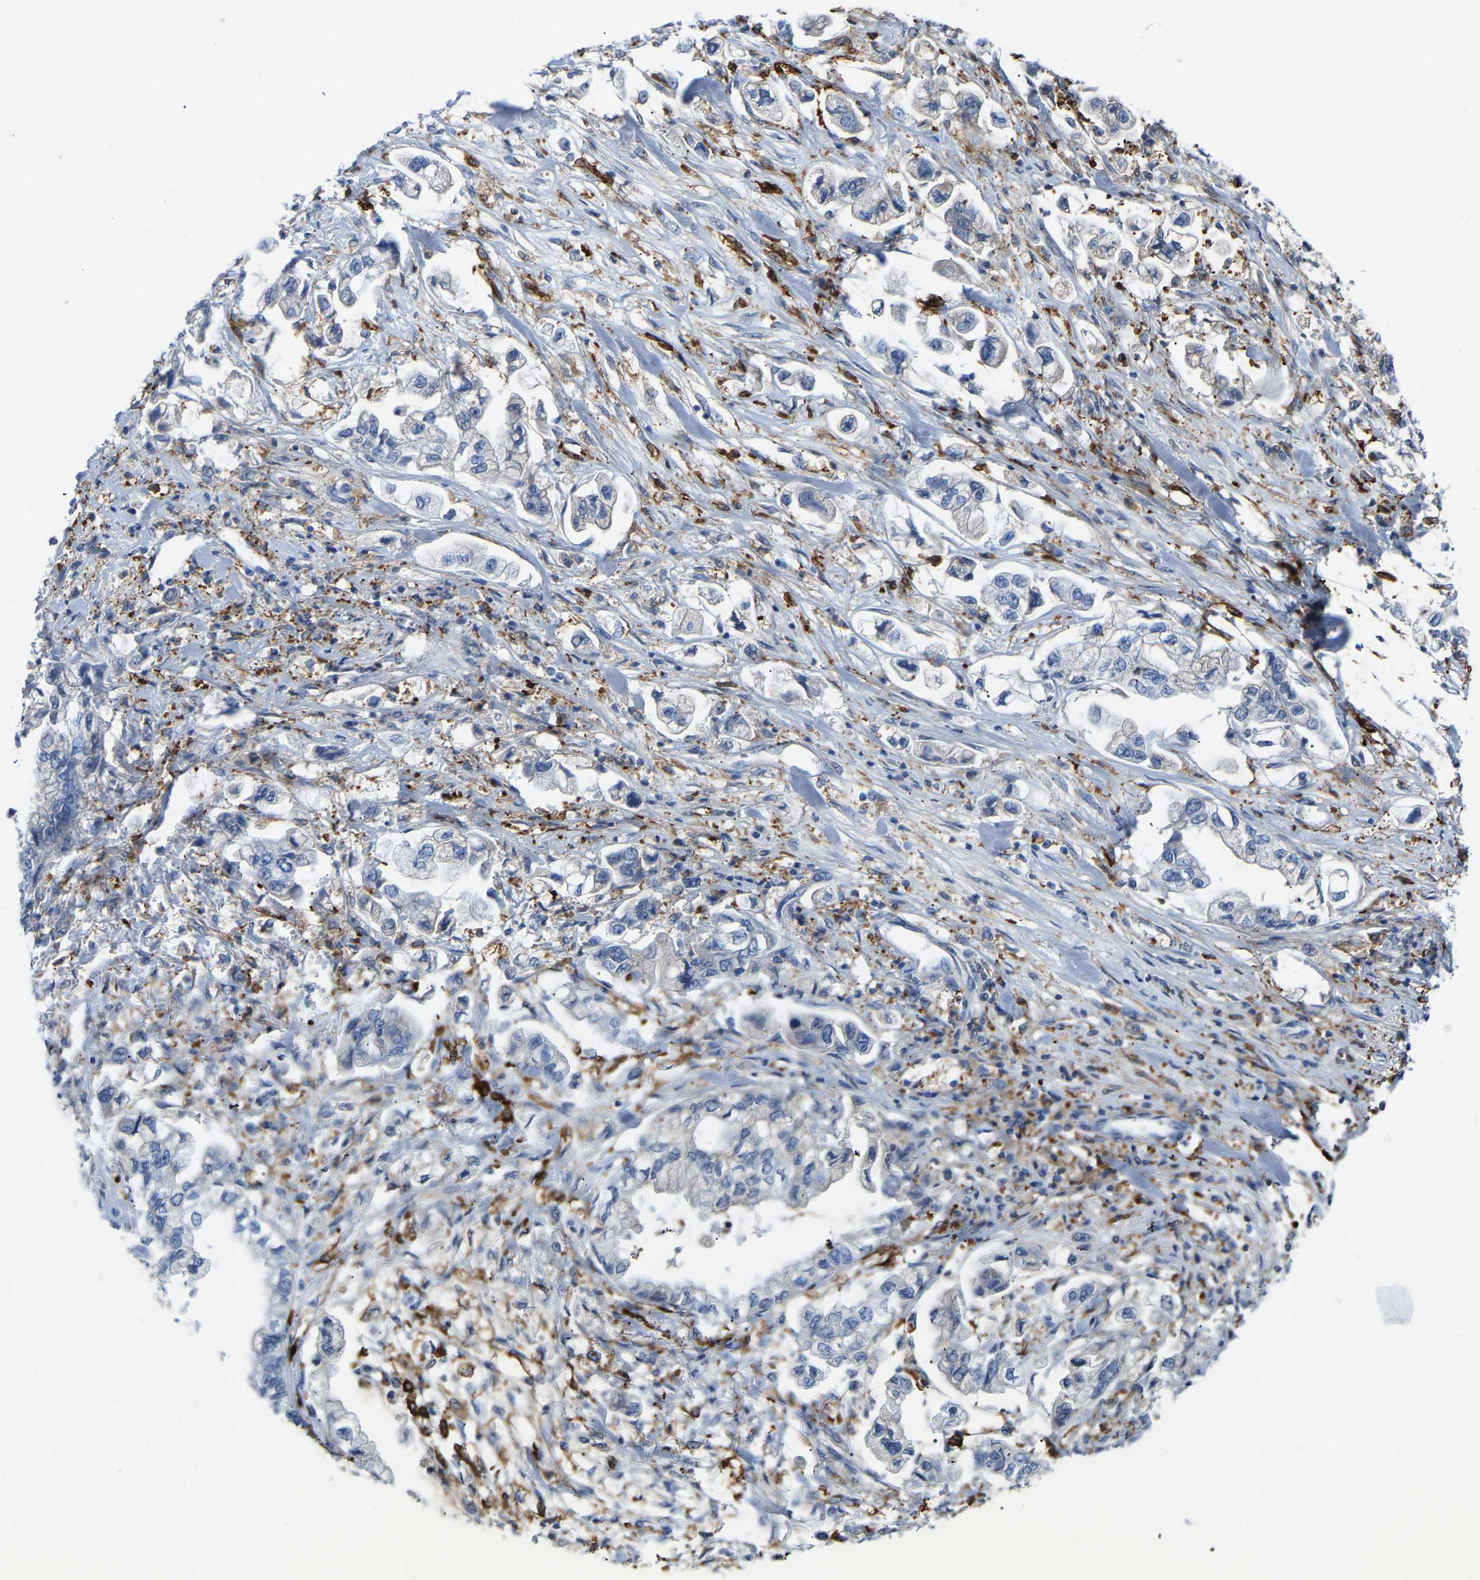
{"staining": {"intensity": "negative", "quantity": "none", "location": "none"}, "tissue": "stomach cancer", "cell_type": "Tumor cells", "image_type": "cancer", "snomed": [{"axis": "morphology", "description": "Normal tissue, NOS"}, {"axis": "morphology", "description": "Adenocarcinoma, NOS"}, {"axis": "topography", "description": "Stomach"}], "caption": "A micrograph of adenocarcinoma (stomach) stained for a protein reveals no brown staining in tumor cells.", "gene": "ABTB2", "patient": {"sex": "male", "age": 62}}